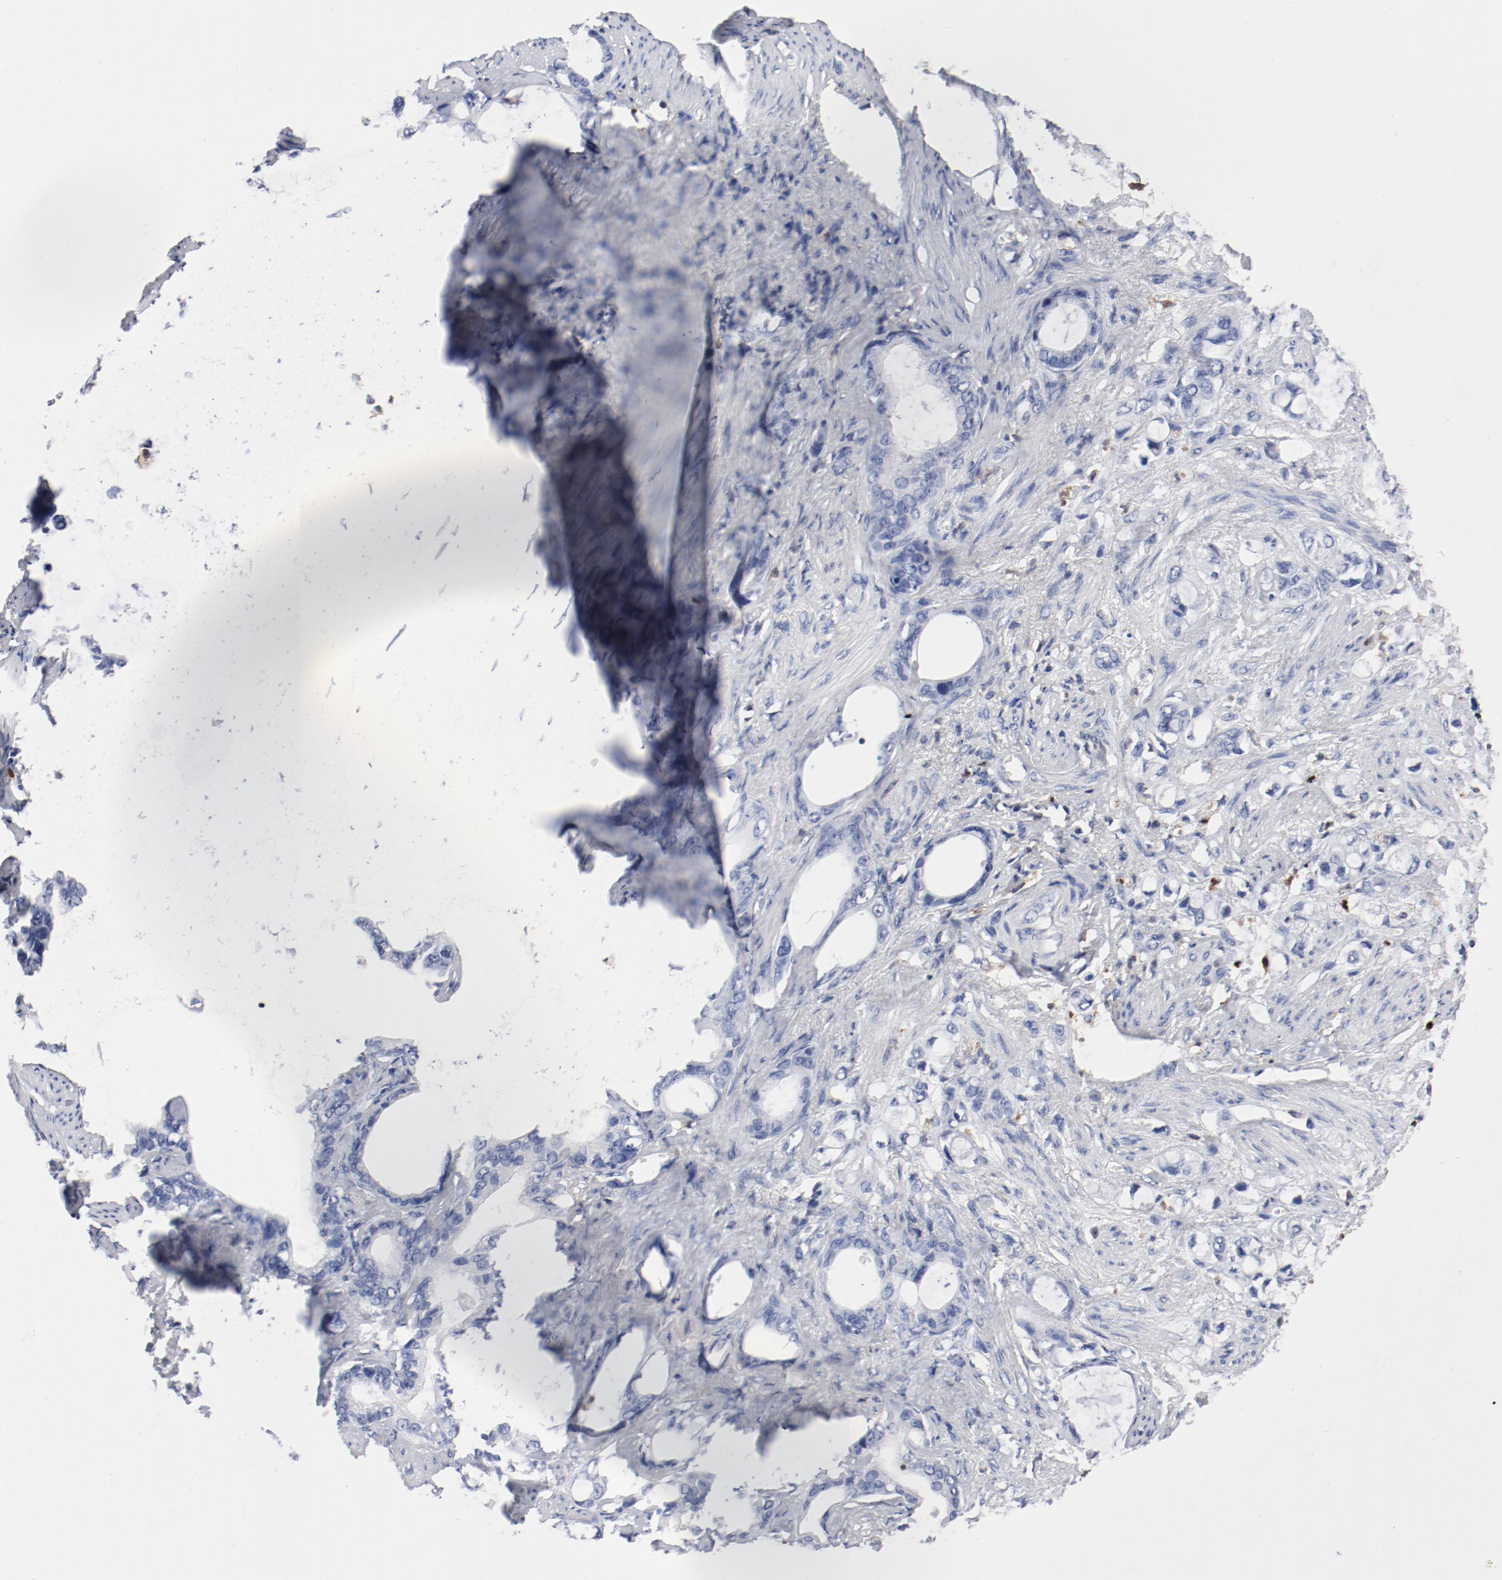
{"staining": {"intensity": "negative", "quantity": "none", "location": "none"}, "tissue": "stomach cancer", "cell_type": "Tumor cells", "image_type": "cancer", "snomed": [{"axis": "morphology", "description": "Adenocarcinoma, NOS"}, {"axis": "topography", "description": "Stomach"}], "caption": "There is no significant staining in tumor cells of stomach cancer (adenocarcinoma).", "gene": "NCF1", "patient": {"sex": "female", "age": 75}}